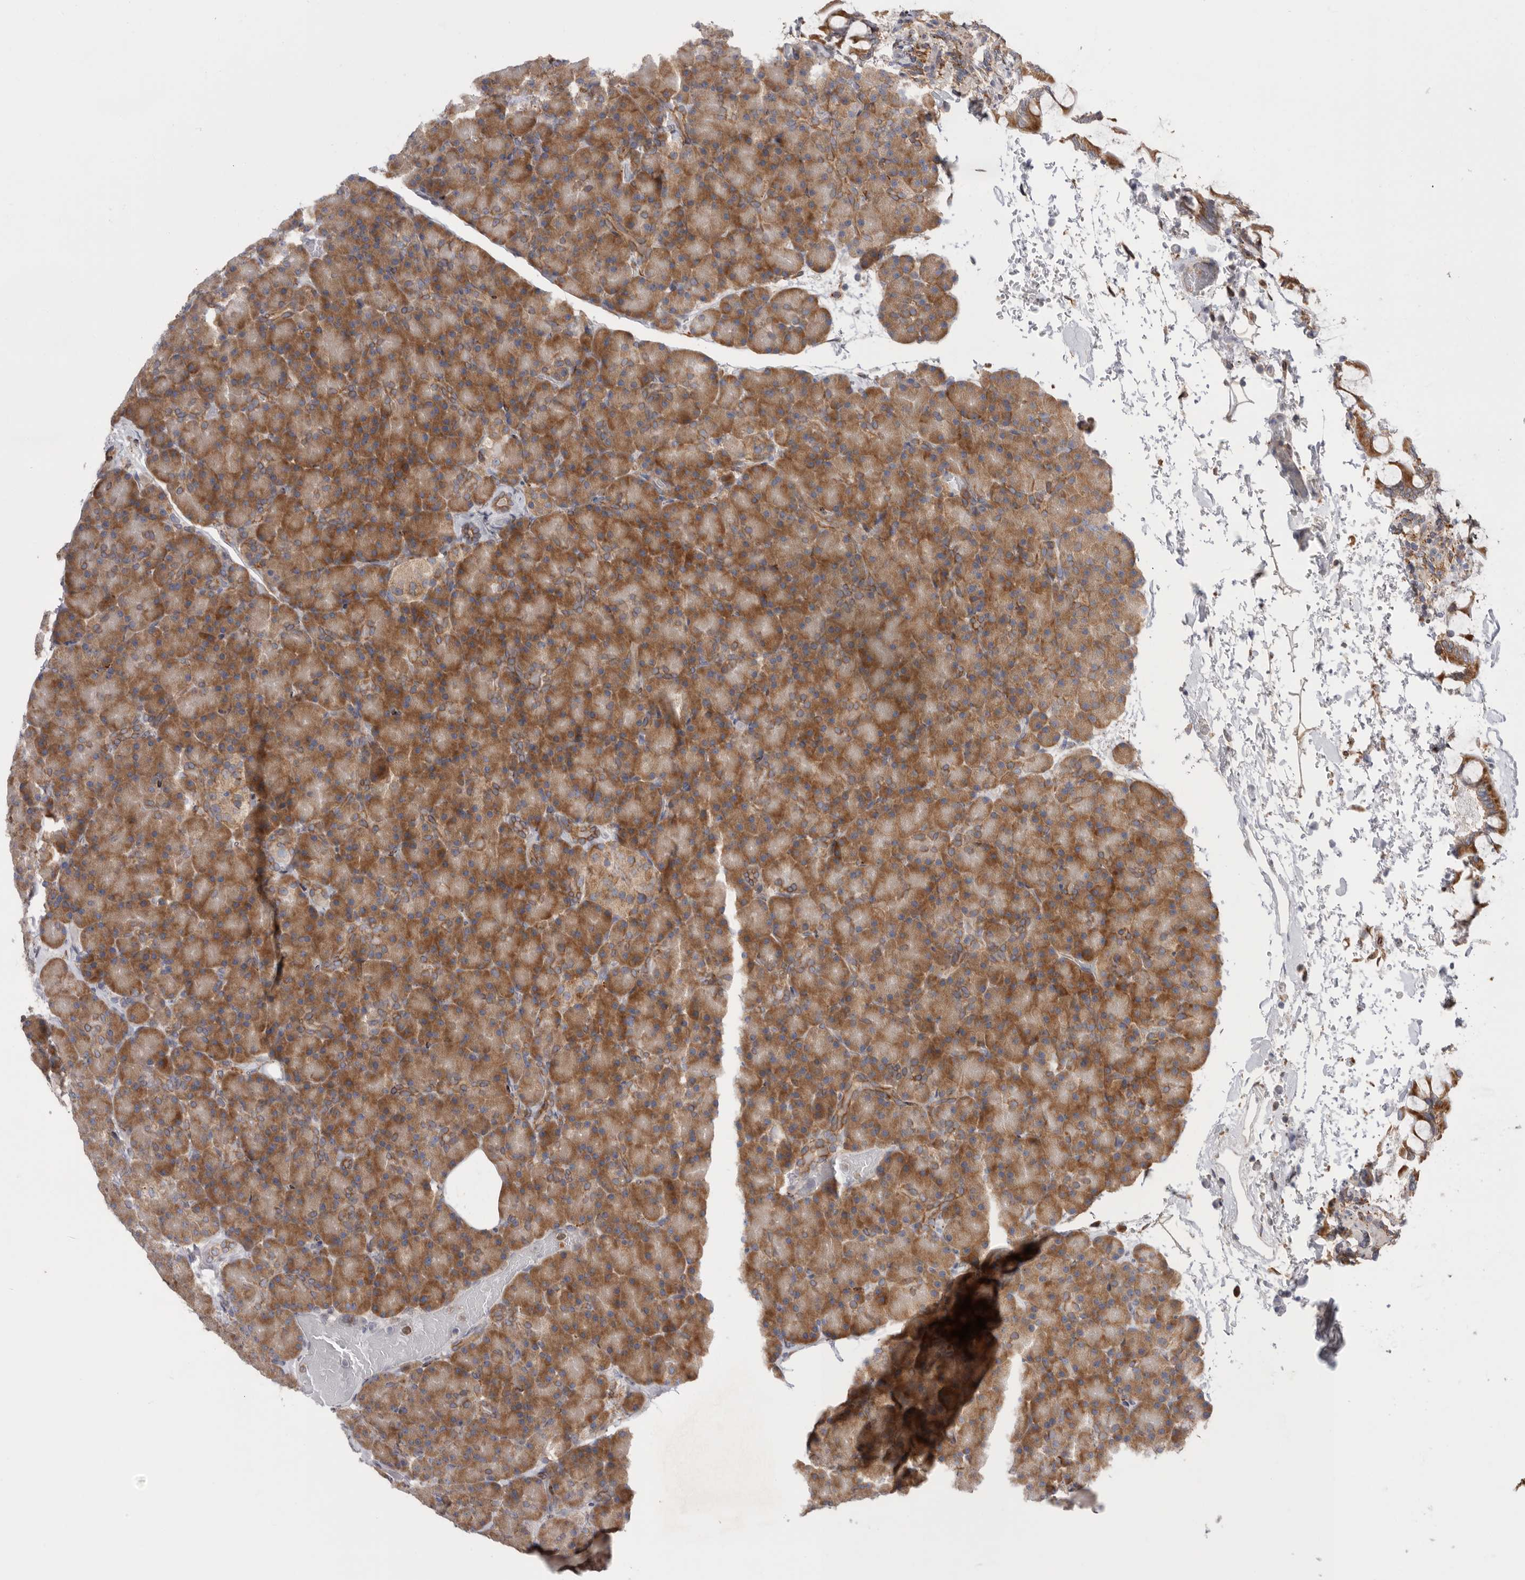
{"staining": {"intensity": "moderate", "quantity": ">75%", "location": "cytoplasmic/membranous"}, "tissue": "pancreas", "cell_type": "Exocrine glandular cells", "image_type": "normal", "snomed": [{"axis": "morphology", "description": "Normal tissue, NOS"}, {"axis": "topography", "description": "Pancreas"}], "caption": "A micrograph showing moderate cytoplasmic/membranous expression in about >75% of exocrine glandular cells in normal pancreas, as visualized by brown immunohistochemical staining.", "gene": "GANAB", "patient": {"sex": "female", "age": 43}}